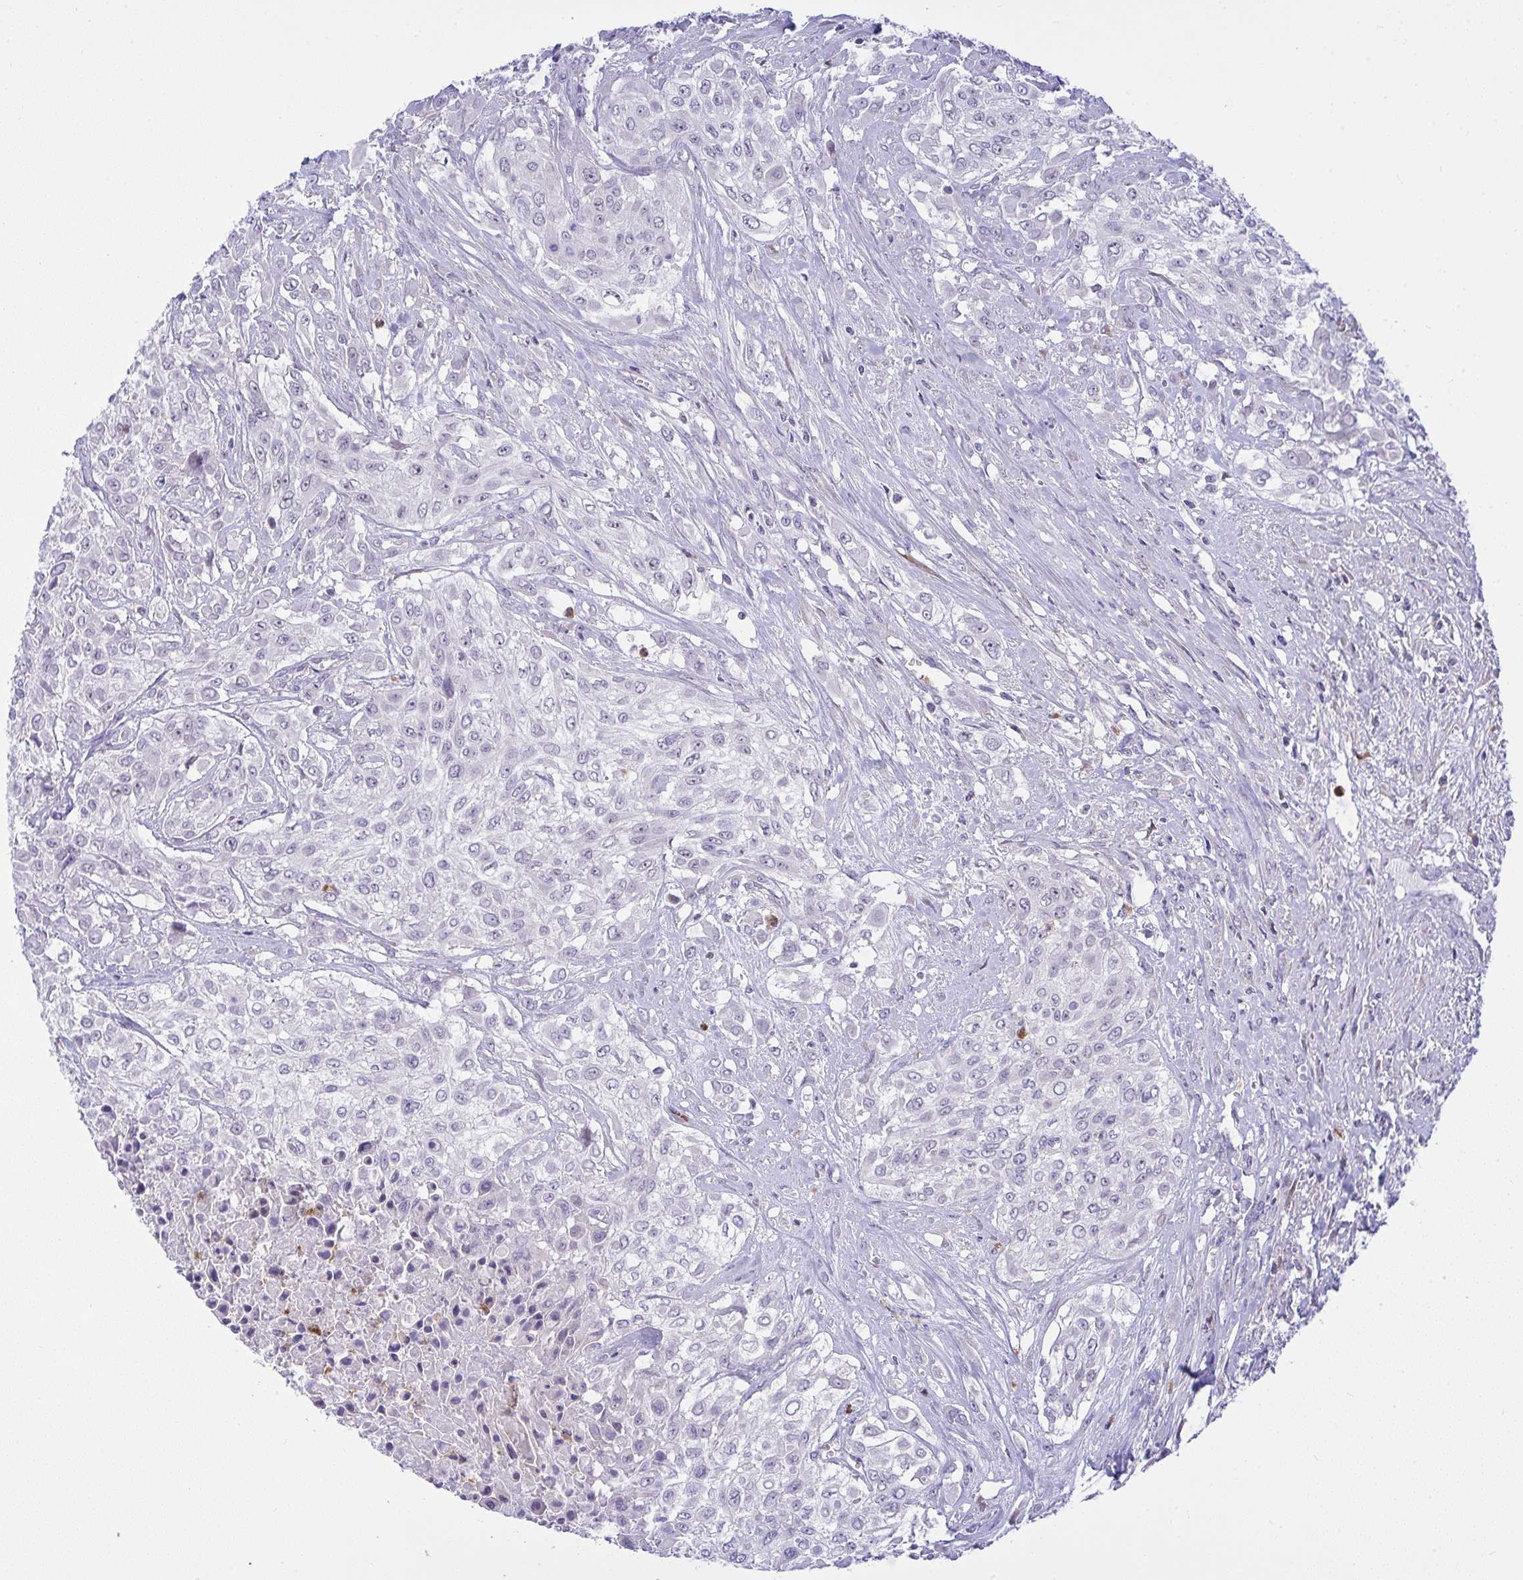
{"staining": {"intensity": "negative", "quantity": "none", "location": "none"}, "tissue": "urothelial cancer", "cell_type": "Tumor cells", "image_type": "cancer", "snomed": [{"axis": "morphology", "description": "Urothelial carcinoma, High grade"}, {"axis": "topography", "description": "Urinary bladder"}], "caption": "High magnification brightfield microscopy of urothelial cancer stained with DAB (brown) and counterstained with hematoxylin (blue): tumor cells show no significant expression.", "gene": "ZNF554", "patient": {"sex": "male", "age": 57}}